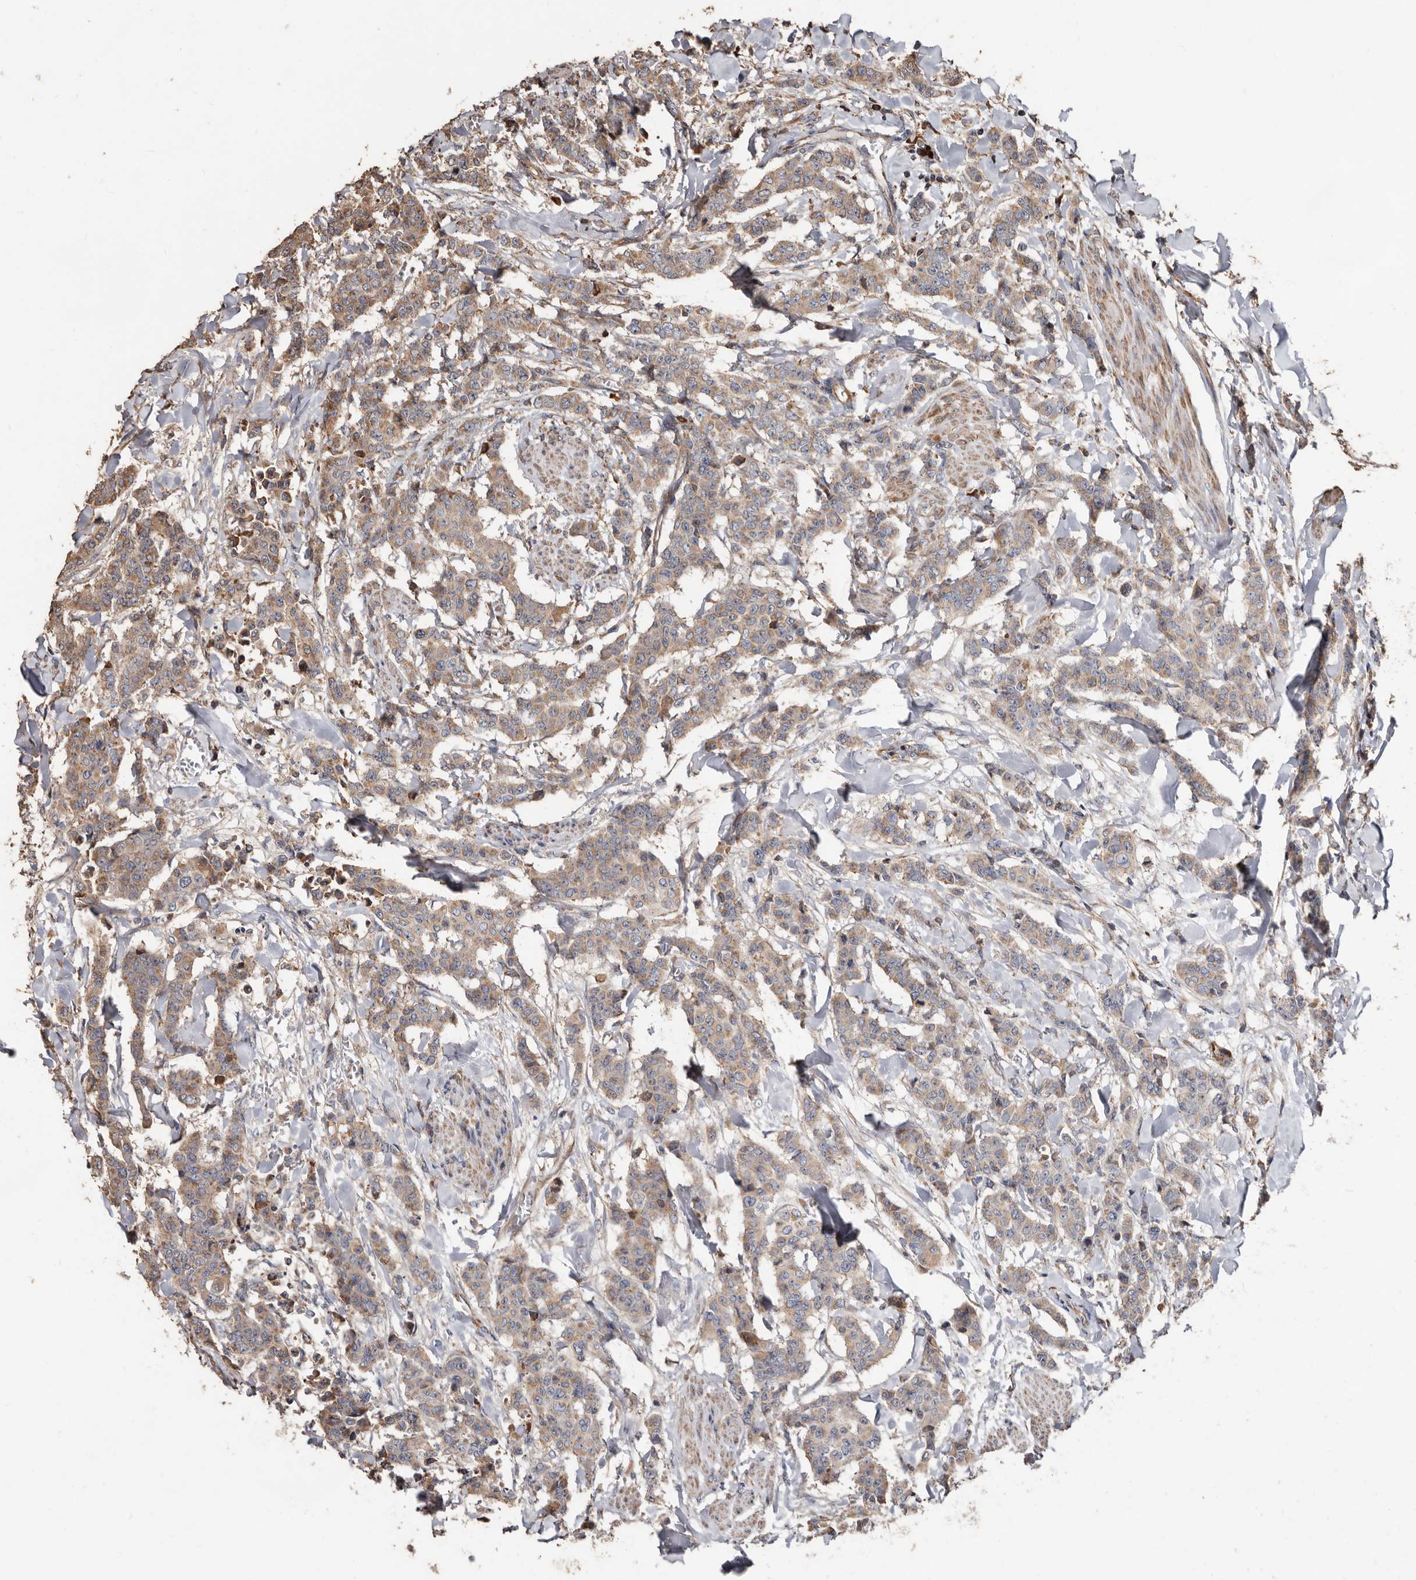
{"staining": {"intensity": "moderate", "quantity": ">75%", "location": "cytoplasmic/membranous"}, "tissue": "breast cancer", "cell_type": "Tumor cells", "image_type": "cancer", "snomed": [{"axis": "morphology", "description": "Duct carcinoma"}, {"axis": "topography", "description": "Breast"}], "caption": "A photomicrograph of breast cancer stained for a protein demonstrates moderate cytoplasmic/membranous brown staining in tumor cells.", "gene": "OSGIN2", "patient": {"sex": "female", "age": 40}}